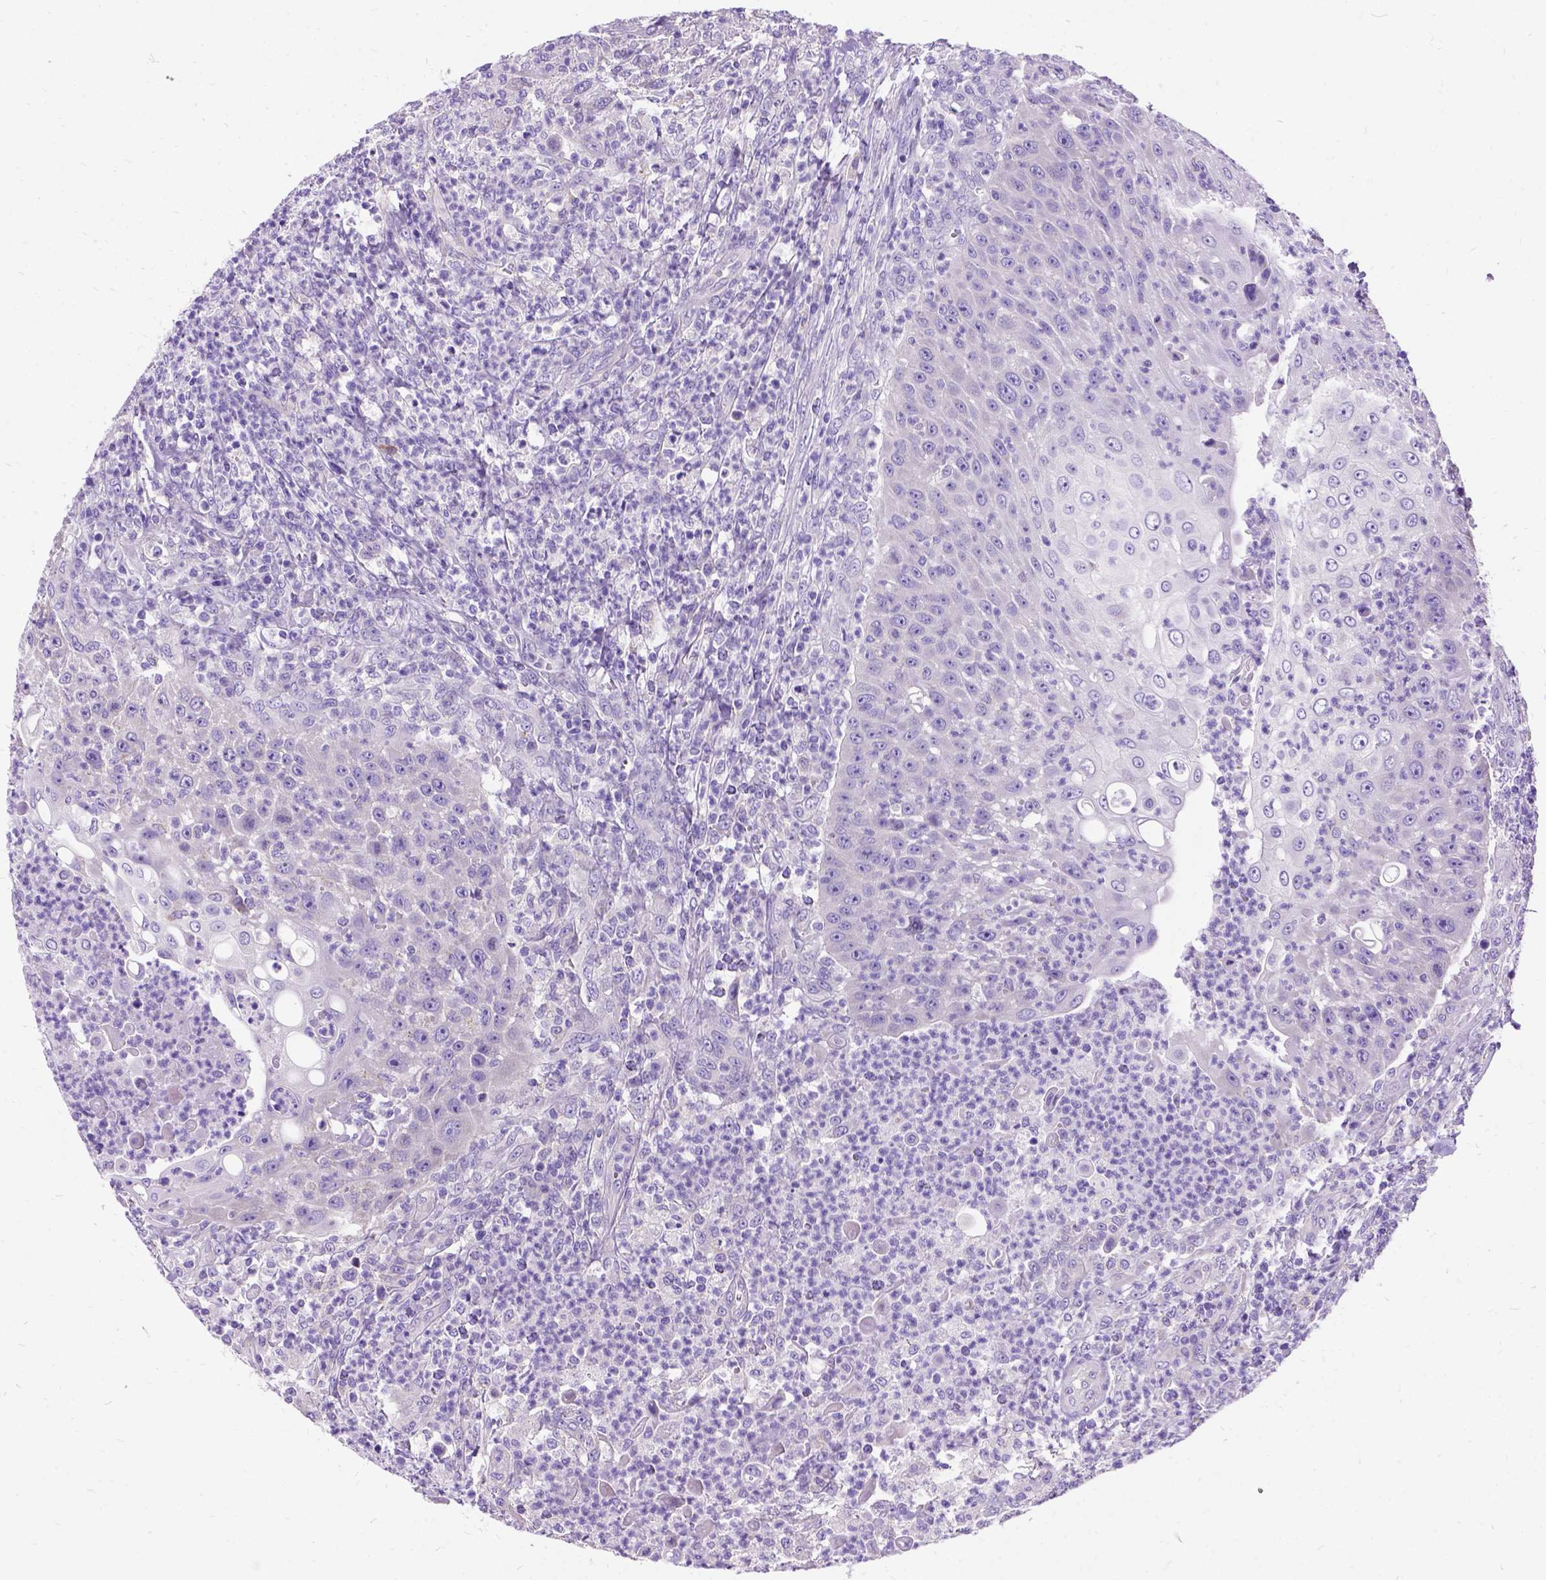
{"staining": {"intensity": "negative", "quantity": "none", "location": "none"}, "tissue": "head and neck cancer", "cell_type": "Tumor cells", "image_type": "cancer", "snomed": [{"axis": "morphology", "description": "Squamous cell carcinoma, NOS"}, {"axis": "topography", "description": "Head-Neck"}], "caption": "The histopathology image shows no staining of tumor cells in squamous cell carcinoma (head and neck). (Stains: DAB IHC with hematoxylin counter stain, Microscopy: brightfield microscopy at high magnification).", "gene": "CFAP54", "patient": {"sex": "male", "age": 69}}